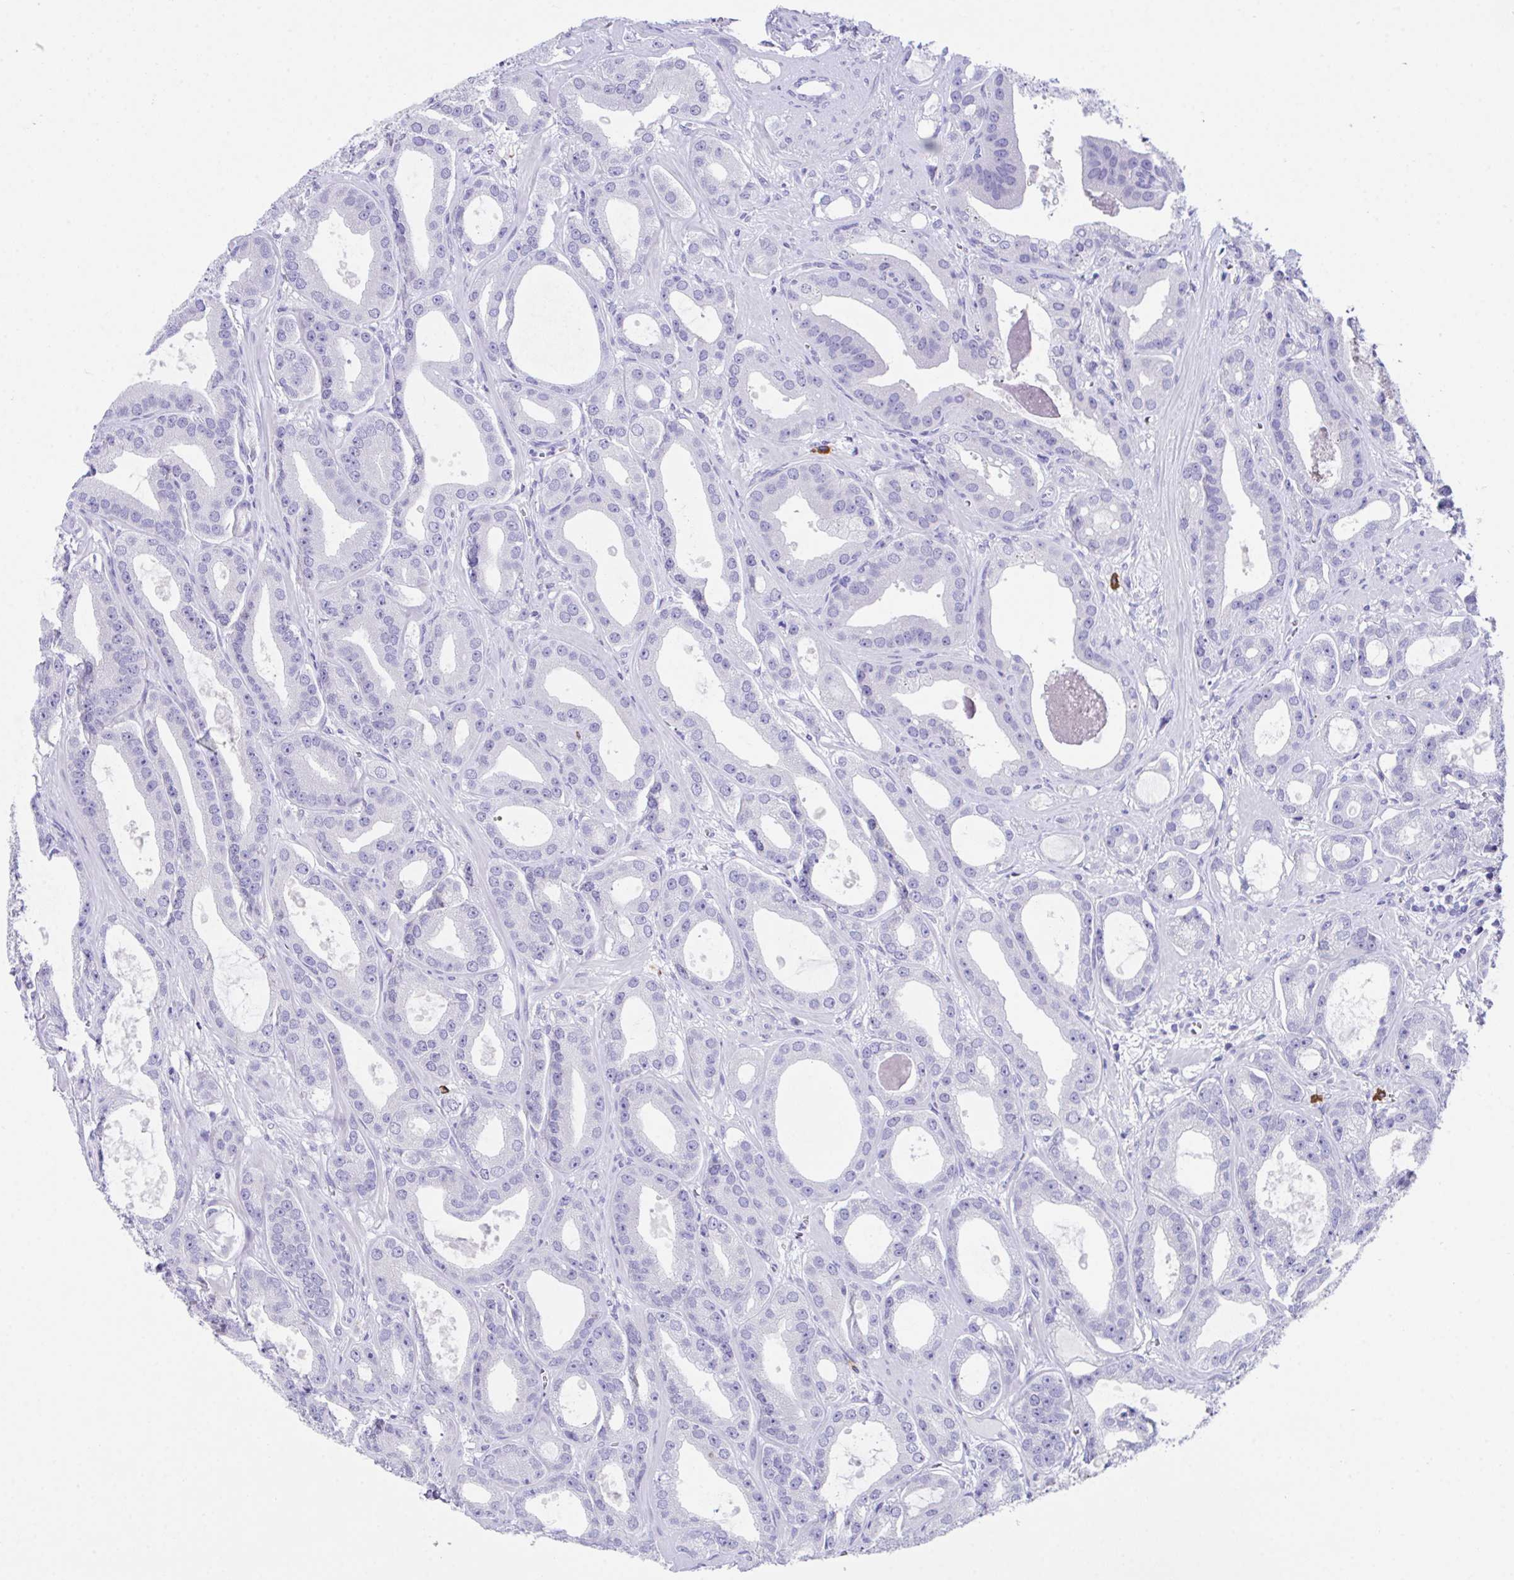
{"staining": {"intensity": "negative", "quantity": "none", "location": "none"}, "tissue": "prostate cancer", "cell_type": "Tumor cells", "image_type": "cancer", "snomed": [{"axis": "morphology", "description": "Adenocarcinoma, High grade"}, {"axis": "topography", "description": "Prostate"}], "caption": "This is an immunohistochemistry (IHC) histopathology image of human prostate adenocarcinoma (high-grade). There is no positivity in tumor cells.", "gene": "HACD4", "patient": {"sex": "male", "age": 65}}